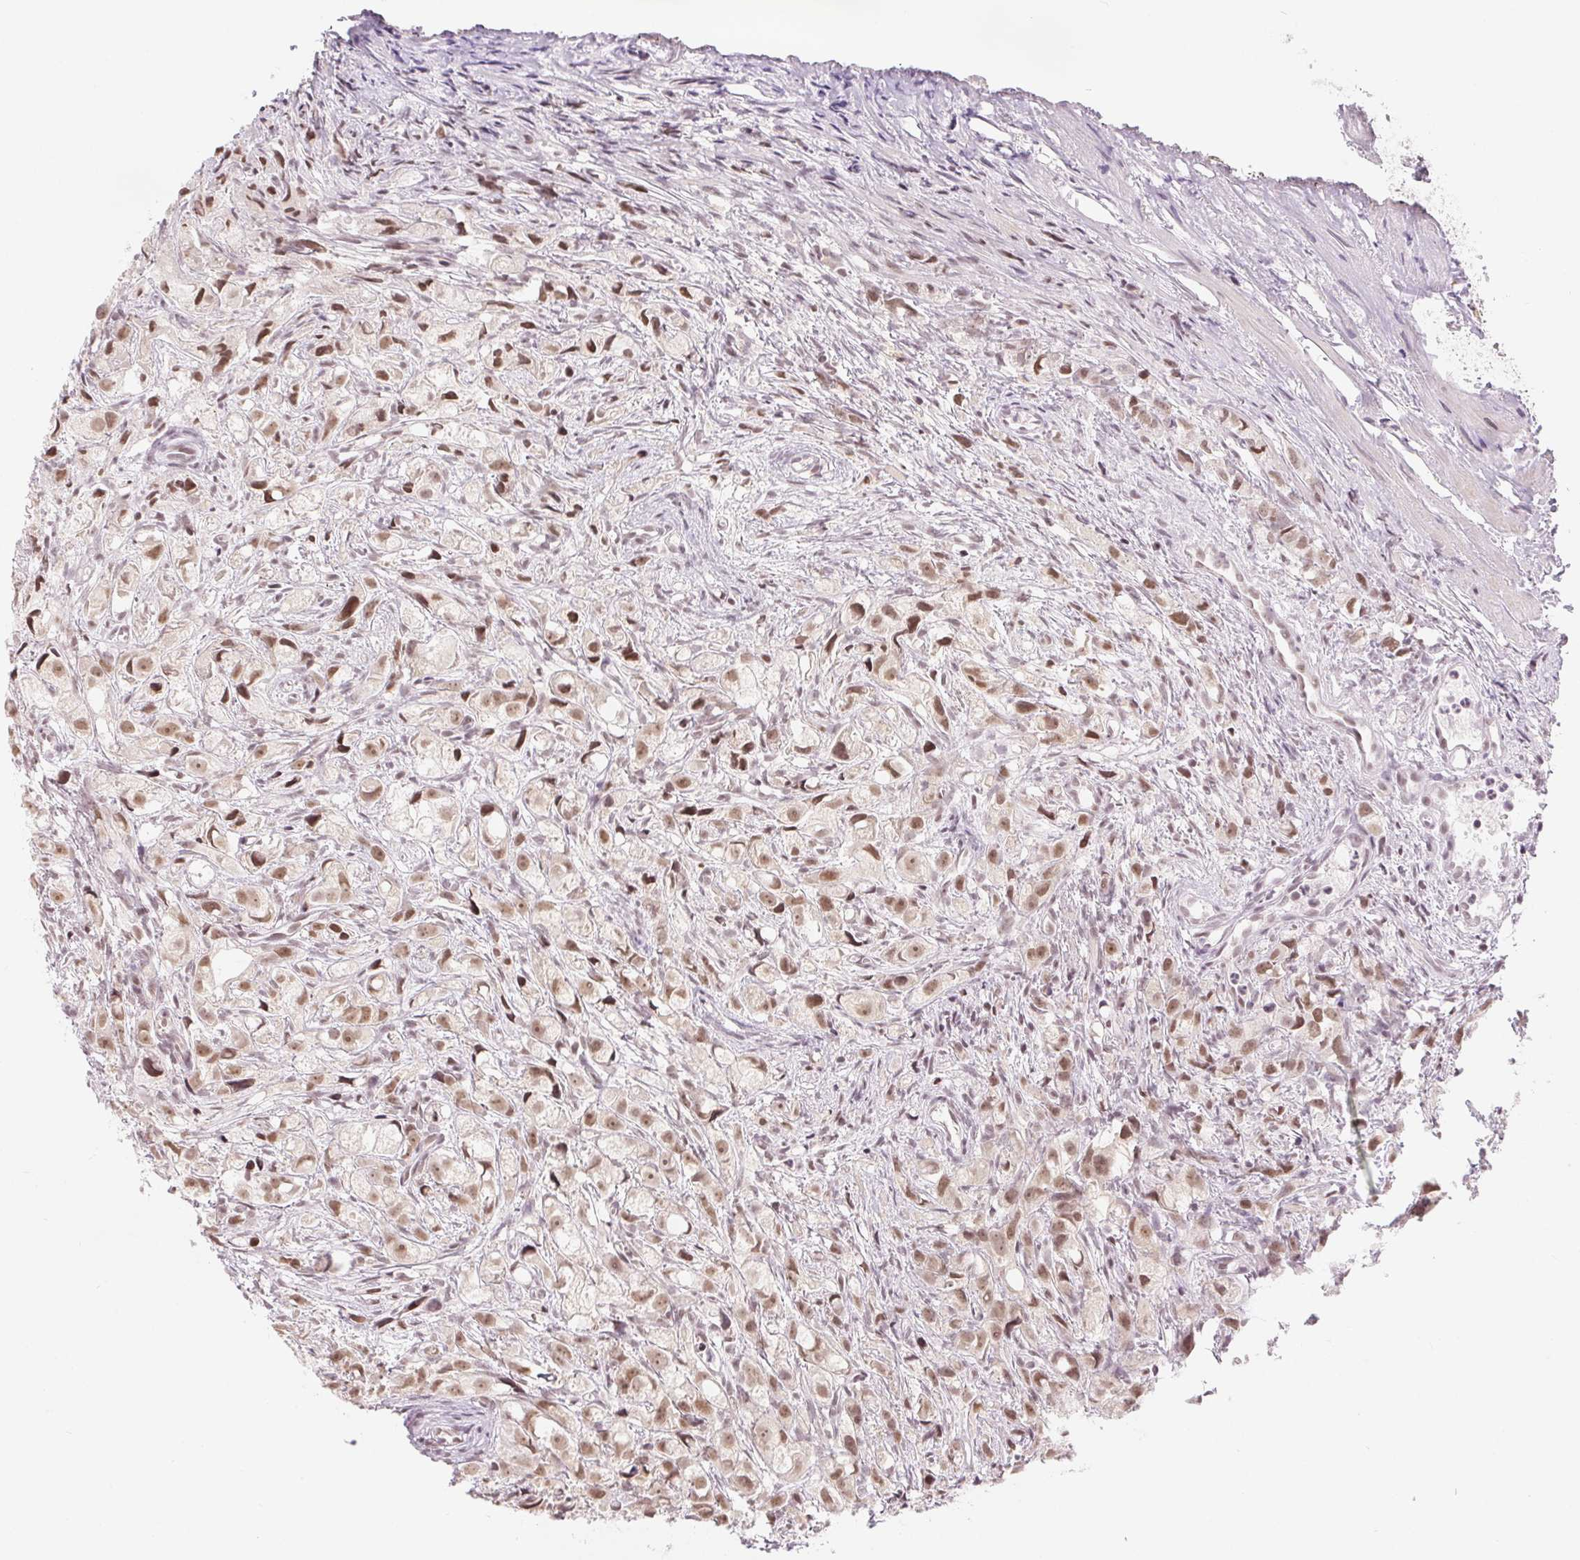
{"staining": {"intensity": "moderate", "quantity": ">75%", "location": "nuclear"}, "tissue": "prostate cancer", "cell_type": "Tumor cells", "image_type": "cancer", "snomed": [{"axis": "morphology", "description": "Adenocarcinoma, High grade"}, {"axis": "topography", "description": "Prostate"}], "caption": "Prostate cancer stained for a protein (brown) reveals moderate nuclear positive positivity in approximately >75% of tumor cells.", "gene": "DEK", "patient": {"sex": "male", "age": 75}}